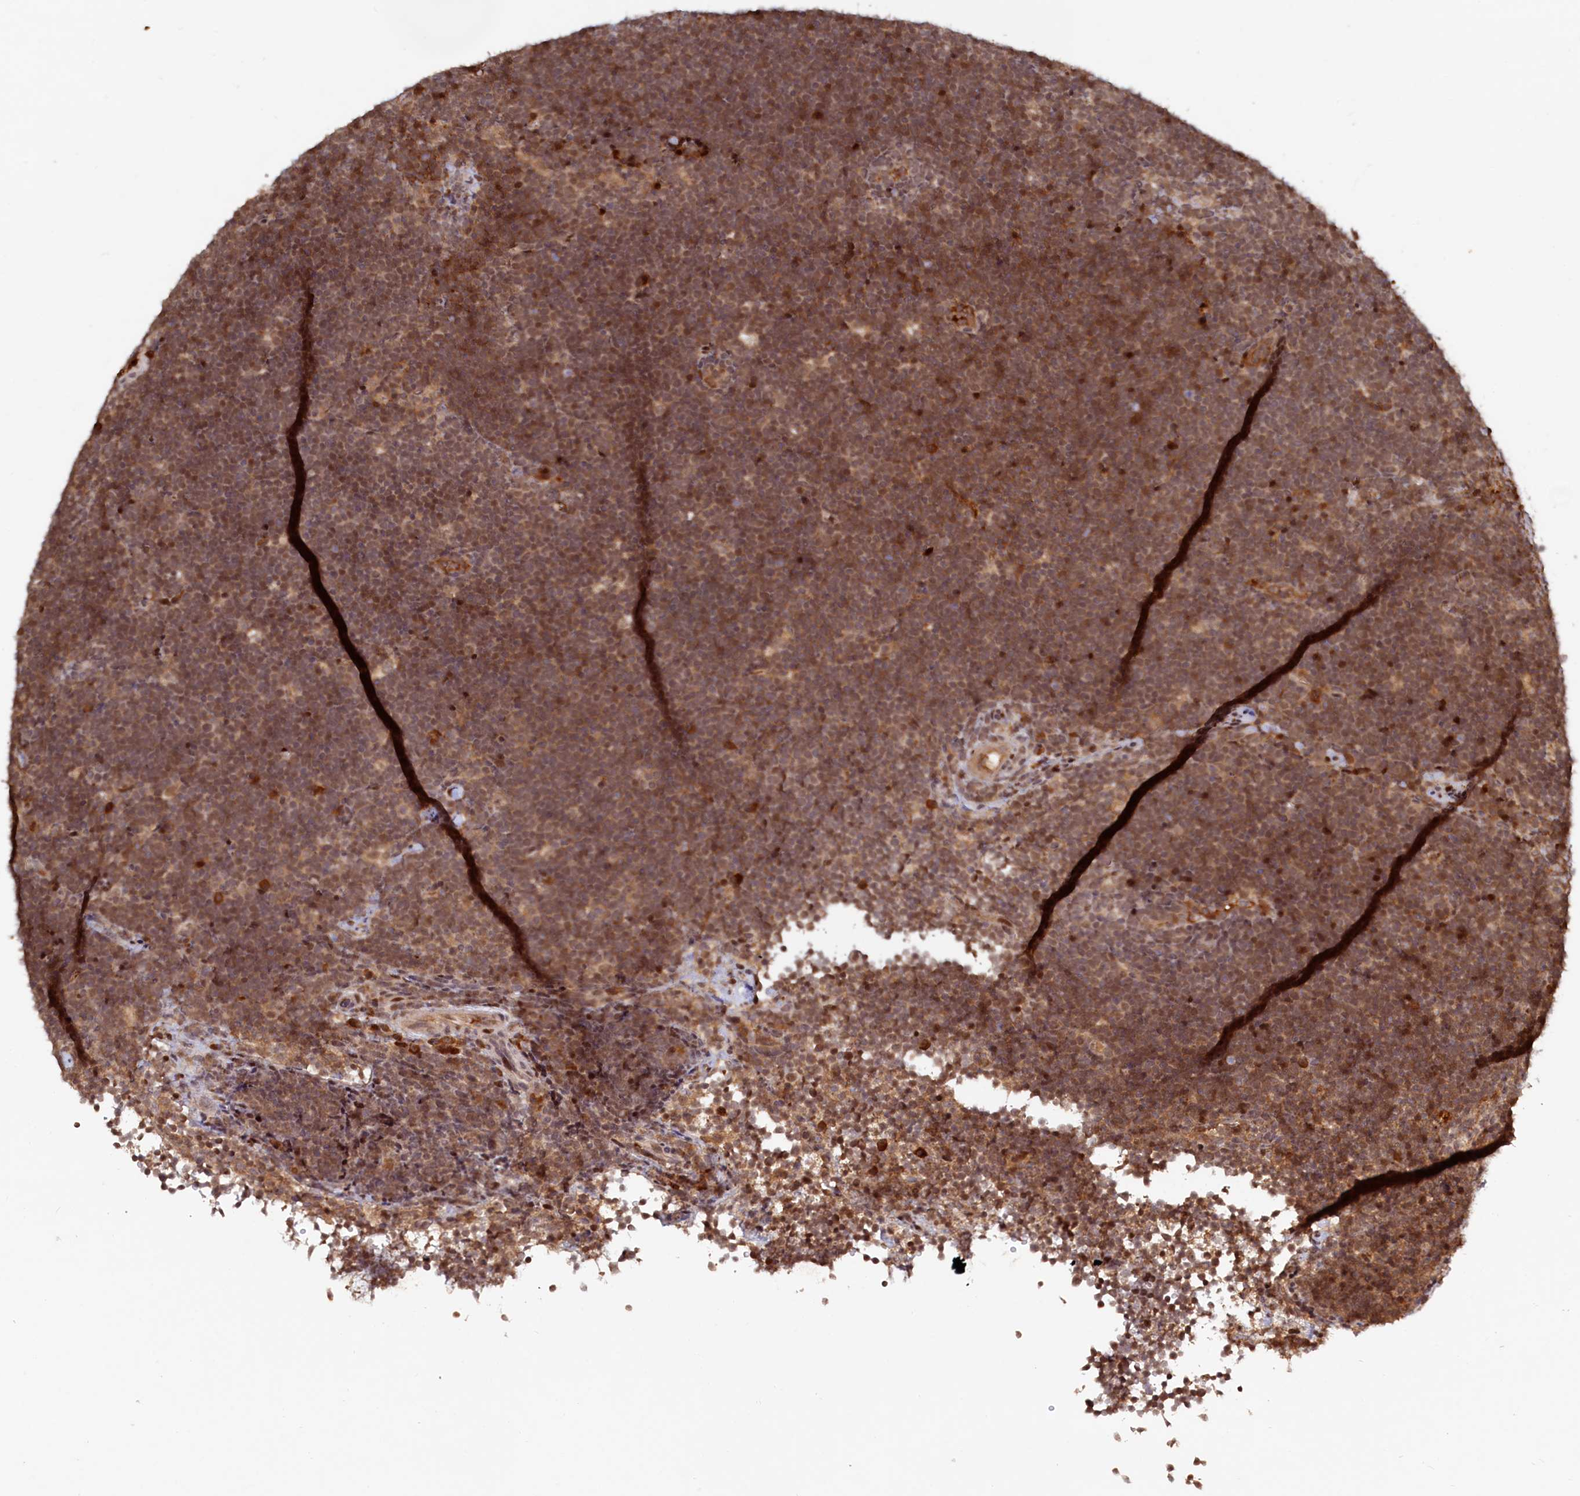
{"staining": {"intensity": "moderate", "quantity": ">75%", "location": "nuclear"}, "tissue": "lymphoma", "cell_type": "Tumor cells", "image_type": "cancer", "snomed": [{"axis": "morphology", "description": "Malignant lymphoma, non-Hodgkin's type, High grade"}, {"axis": "topography", "description": "Lymph node"}], "caption": "Lymphoma stained with a protein marker reveals moderate staining in tumor cells.", "gene": "TRAPPC4", "patient": {"sex": "male", "age": 13}}